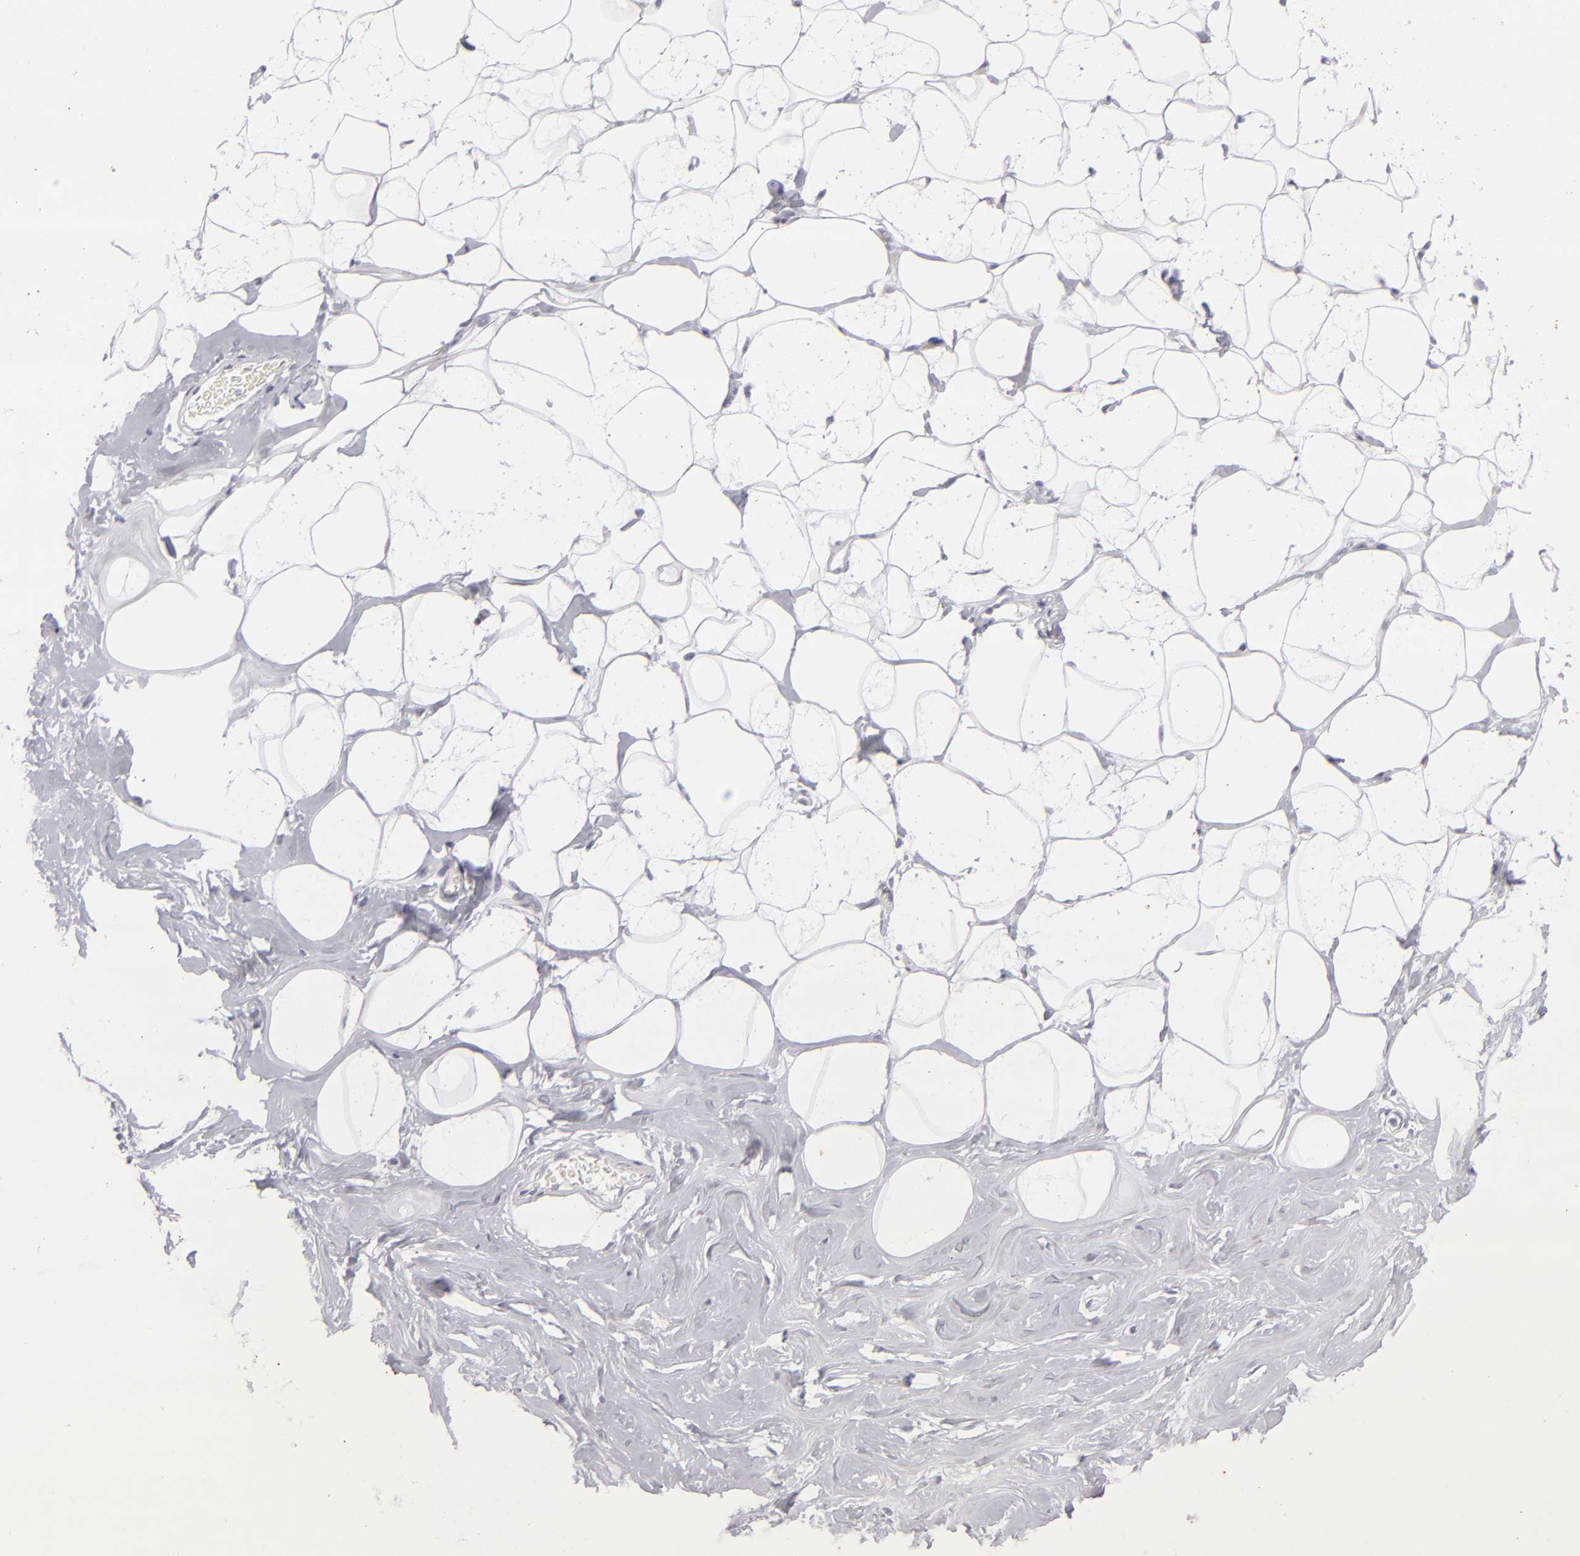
{"staining": {"intensity": "negative", "quantity": "none", "location": "none"}, "tissue": "breast", "cell_type": "Adipocytes", "image_type": "normal", "snomed": [{"axis": "morphology", "description": "Normal tissue, NOS"}, {"axis": "morphology", "description": "Fibrosis, NOS"}, {"axis": "topography", "description": "Breast"}], "caption": "Immunohistochemistry of unremarkable breast displays no expression in adipocytes.", "gene": "KRT1", "patient": {"sex": "female", "age": 39}}